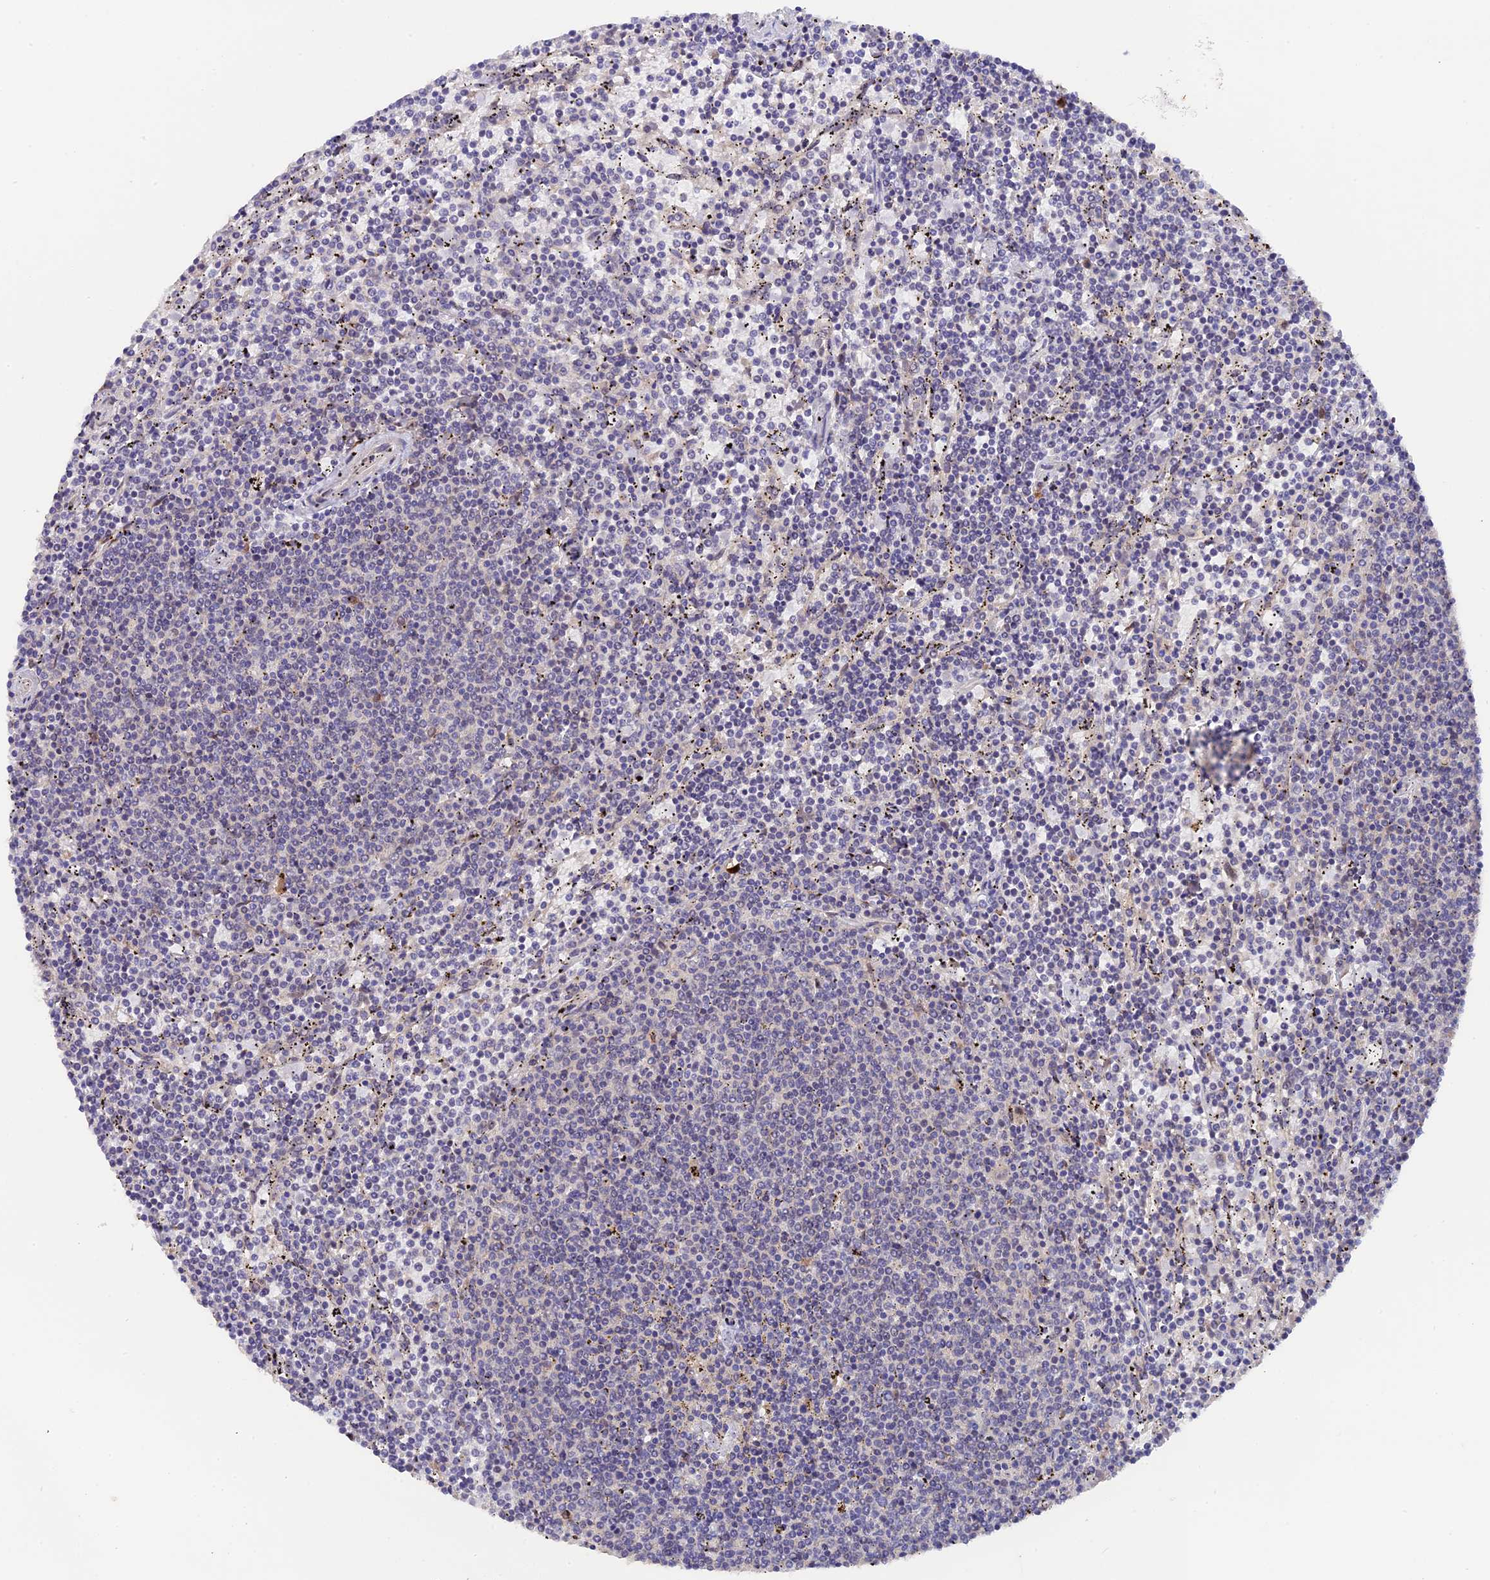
{"staining": {"intensity": "negative", "quantity": "none", "location": "none"}, "tissue": "lymphoma", "cell_type": "Tumor cells", "image_type": "cancer", "snomed": [{"axis": "morphology", "description": "Malignant lymphoma, non-Hodgkin's type, Low grade"}, {"axis": "topography", "description": "Spleen"}], "caption": "This is a image of immunohistochemistry (IHC) staining of lymphoma, which shows no expression in tumor cells.", "gene": "SNX17", "patient": {"sex": "female", "age": 50}}